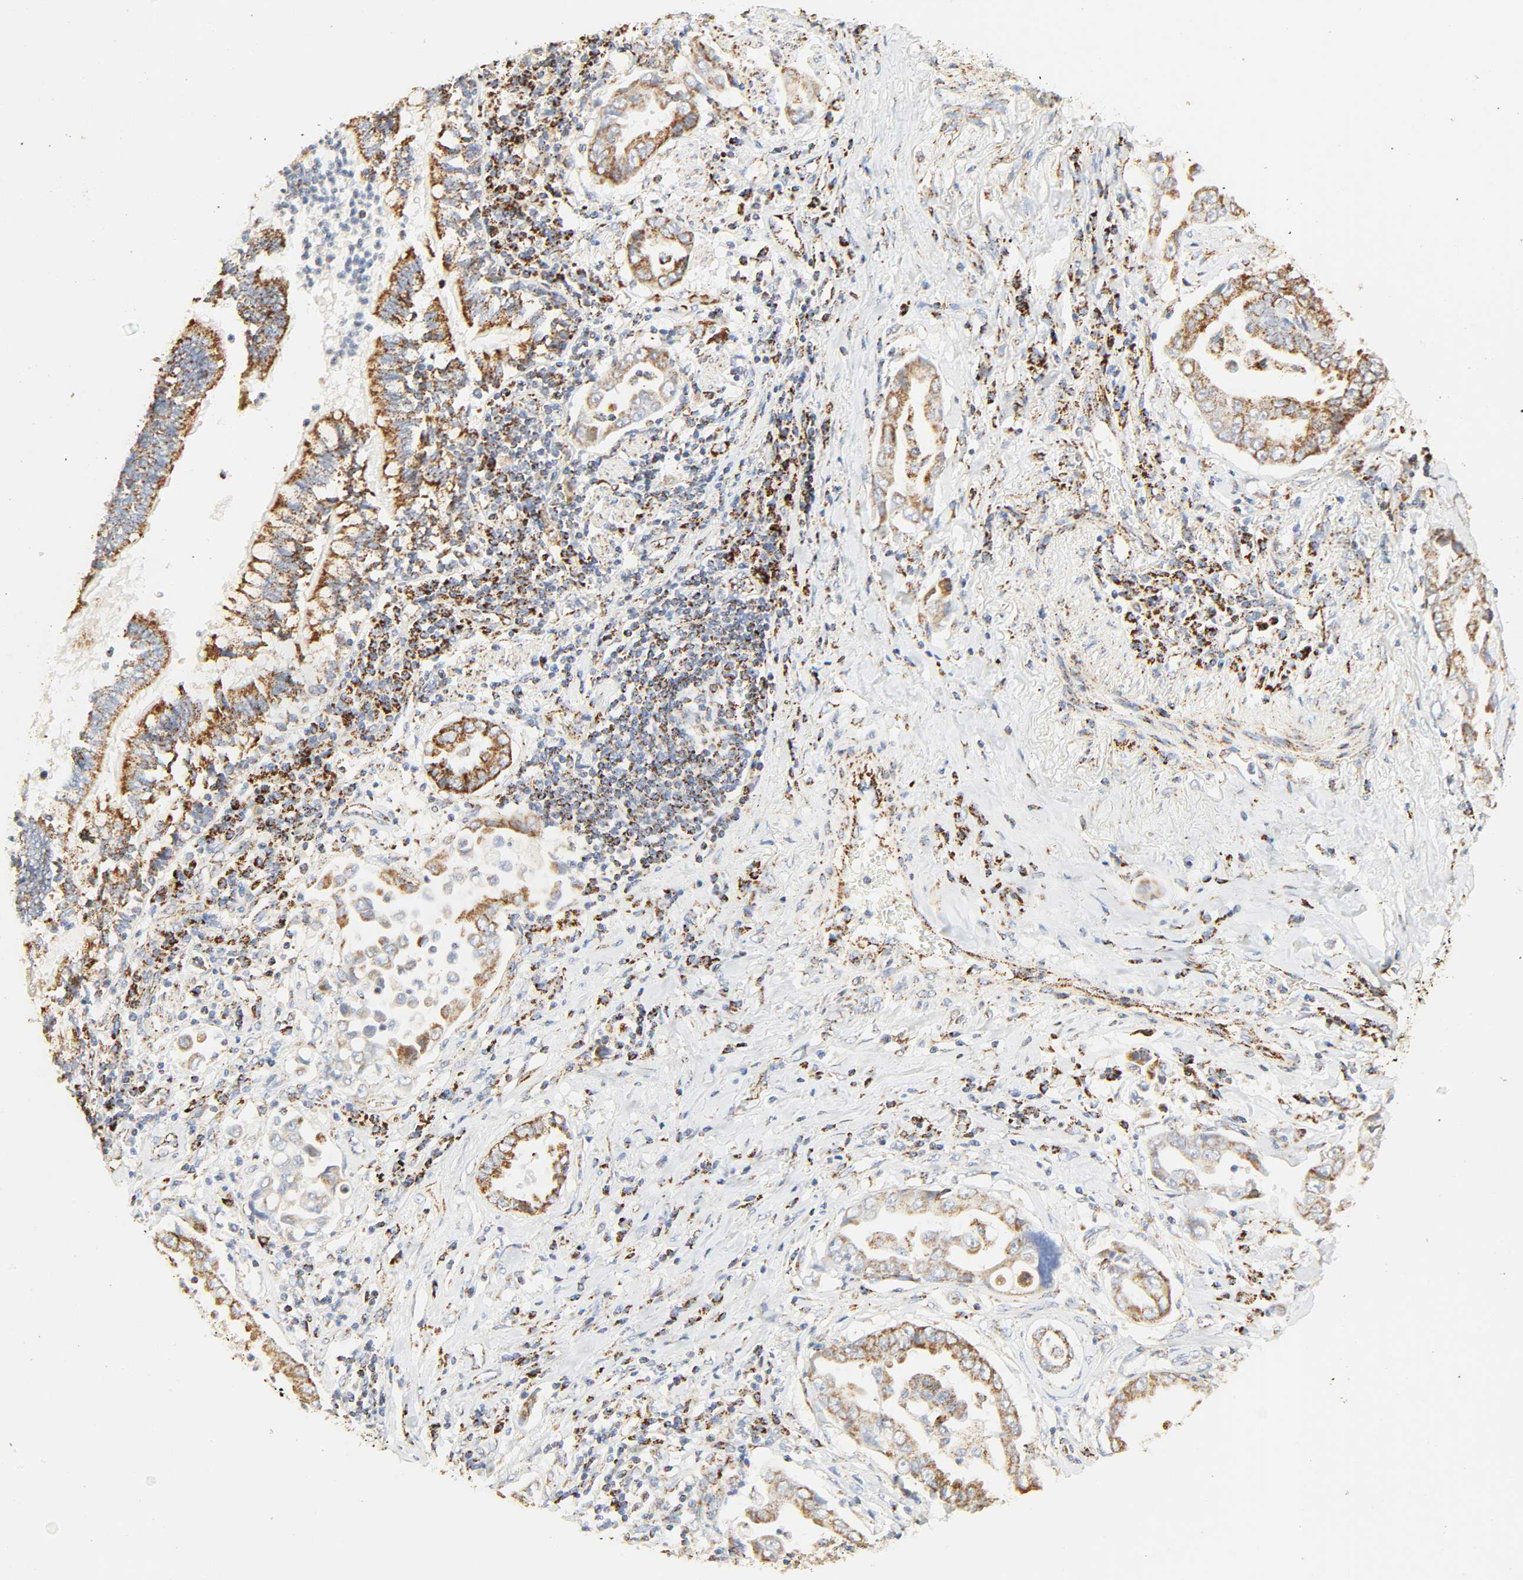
{"staining": {"intensity": "strong", "quantity": ">75%", "location": "cytoplasmic/membranous"}, "tissue": "lung cancer", "cell_type": "Tumor cells", "image_type": "cancer", "snomed": [{"axis": "morphology", "description": "Normal tissue, NOS"}, {"axis": "morphology", "description": "Inflammation, NOS"}, {"axis": "morphology", "description": "Adenocarcinoma, NOS"}, {"axis": "topography", "description": "Lung"}], "caption": "Human lung cancer stained for a protein (brown) exhibits strong cytoplasmic/membranous positive positivity in about >75% of tumor cells.", "gene": "ACAT1", "patient": {"sex": "female", "age": 64}}